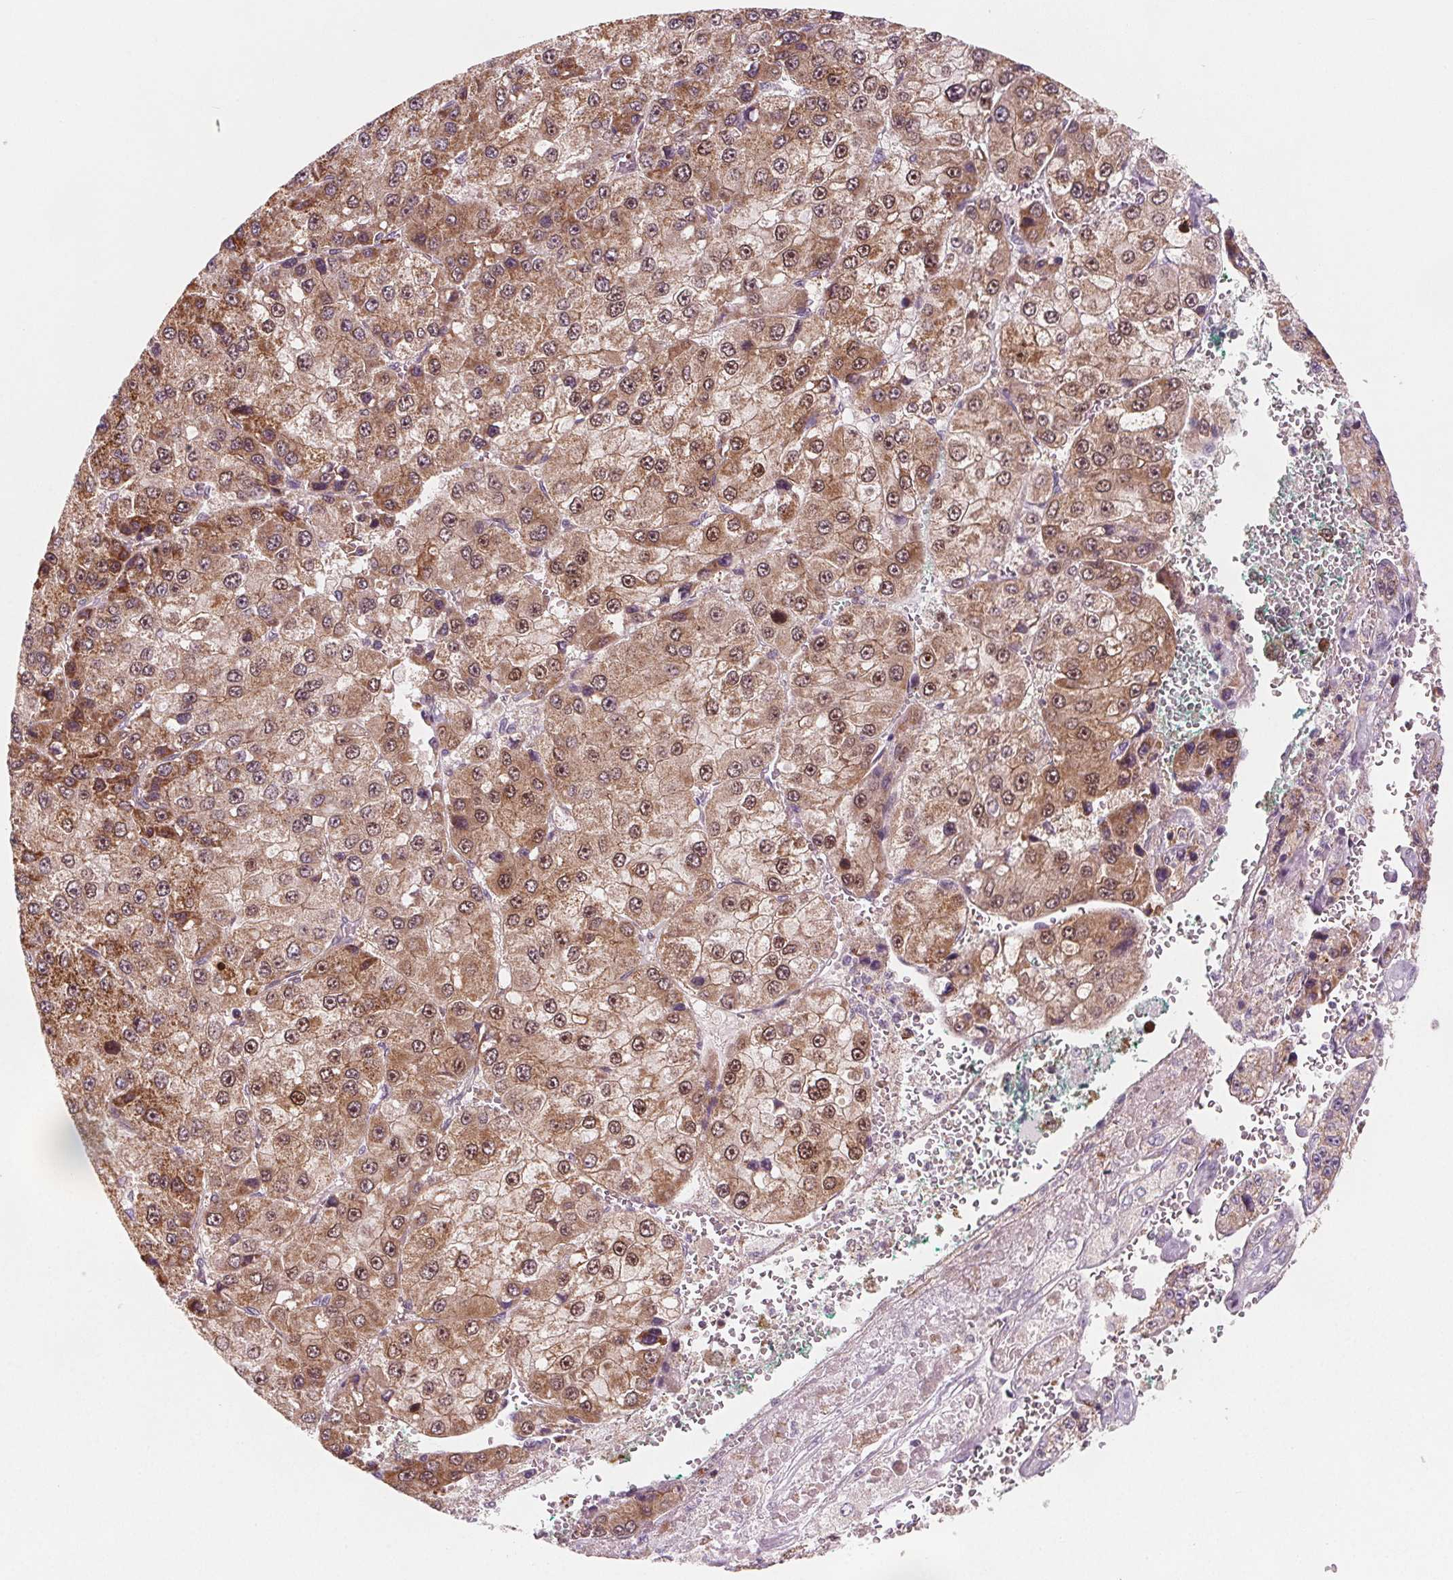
{"staining": {"intensity": "moderate", "quantity": ">75%", "location": "cytoplasmic/membranous,nuclear"}, "tissue": "liver cancer", "cell_type": "Tumor cells", "image_type": "cancer", "snomed": [{"axis": "morphology", "description": "Carcinoma, Hepatocellular, NOS"}, {"axis": "topography", "description": "Liver"}], "caption": "The histopathology image exhibits a brown stain indicating the presence of a protein in the cytoplasmic/membranous and nuclear of tumor cells in liver cancer (hepatocellular carcinoma).", "gene": "ADAM33", "patient": {"sex": "female", "age": 73}}